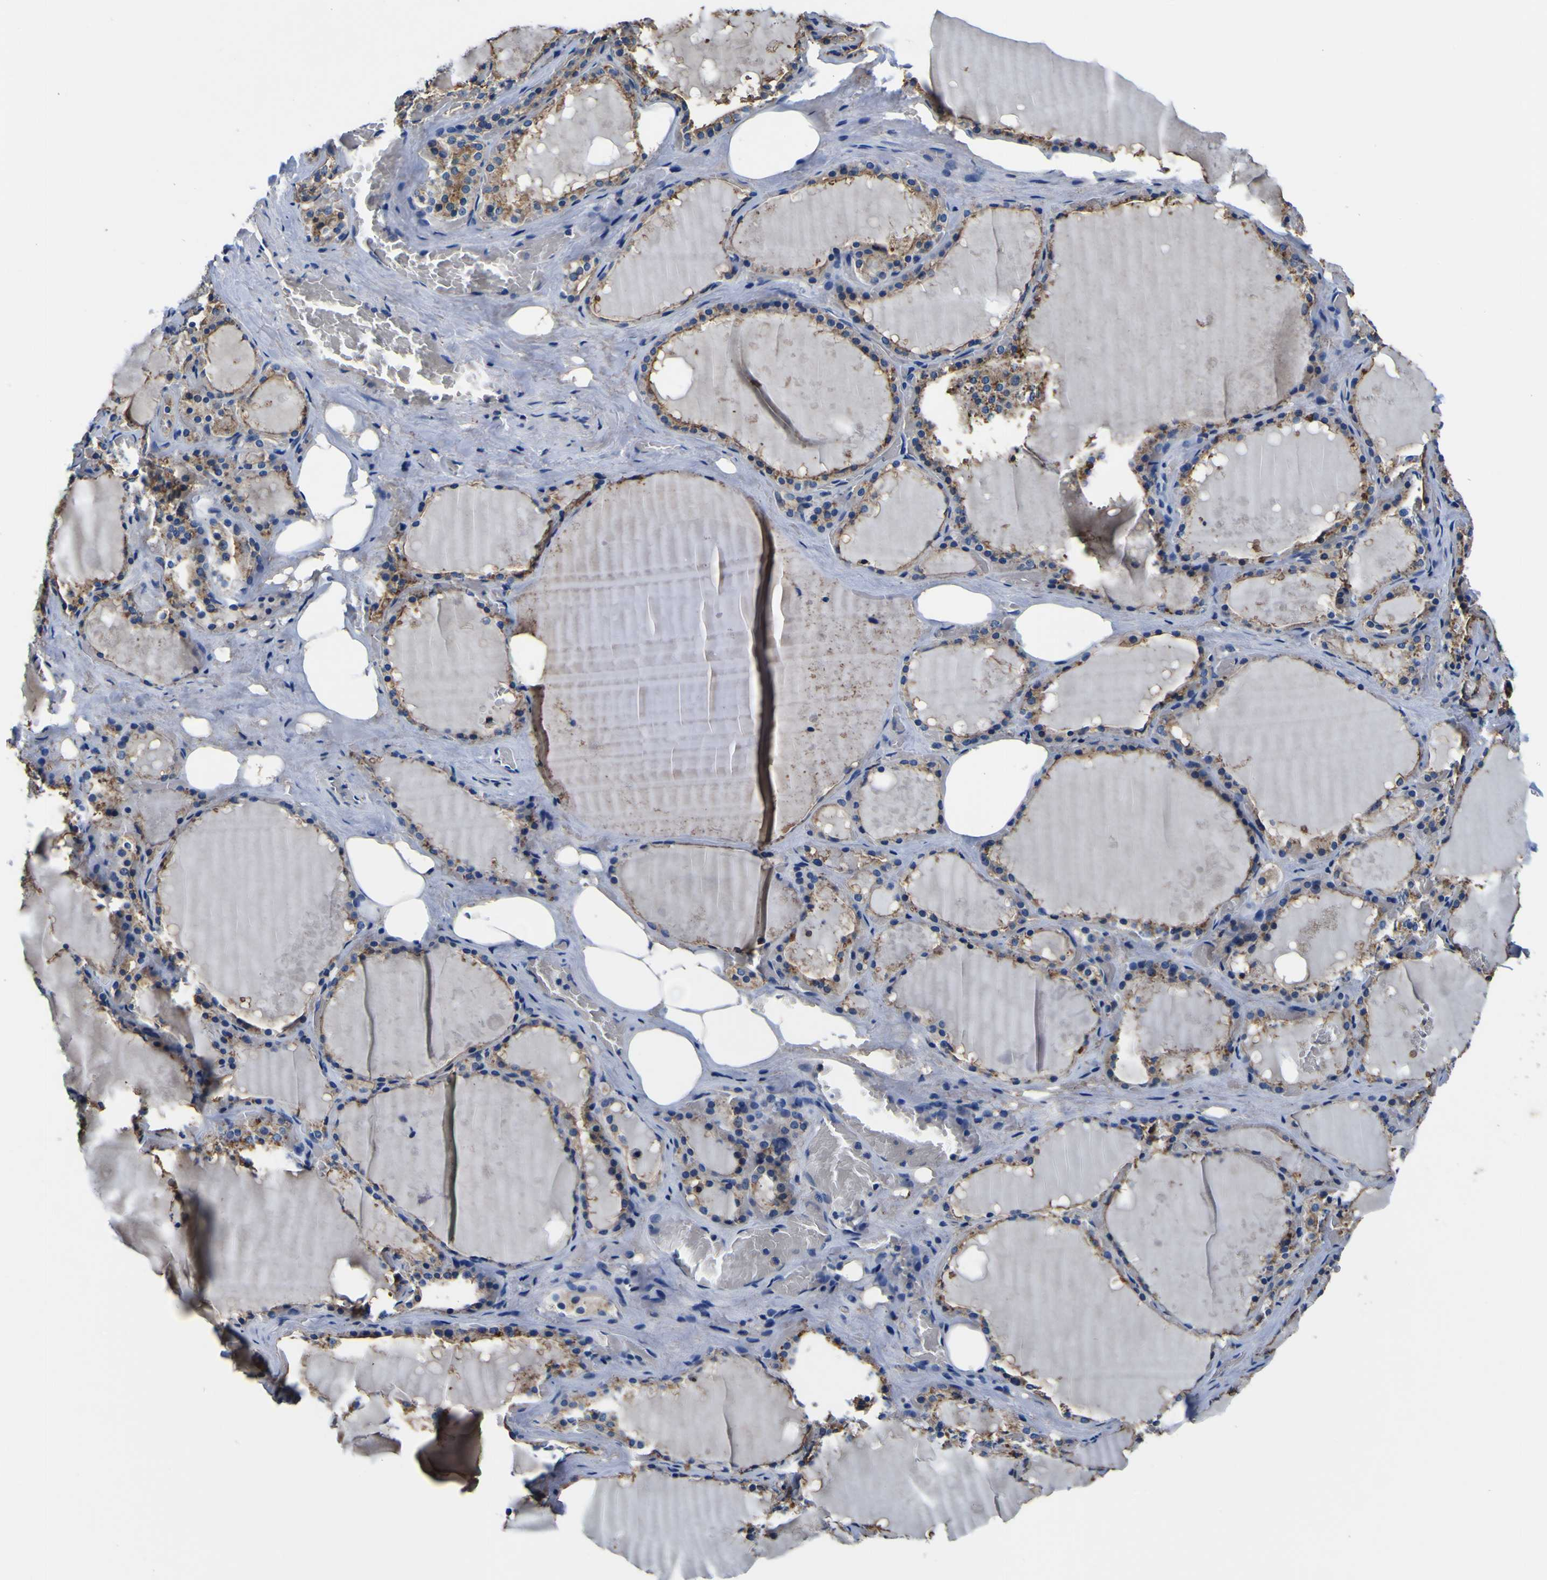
{"staining": {"intensity": "moderate", "quantity": "25%-75%", "location": "cytoplasmic/membranous"}, "tissue": "thyroid gland", "cell_type": "Glandular cells", "image_type": "normal", "snomed": [{"axis": "morphology", "description": "Normal tissue, NOS"}, {"axis": "topography", "description": "Thyroid gland"}], "caption": "Protein staining demonstrates moderate cytoplasmic/membranous staining in about 25%-75% of glandular cells in unremarkable thyroid gland. (DAB (3,3'-diaminobenzidine) = brown stain, brightfield microscopy at high magnification).", "gene": "PXDN", "patient": {"sex": "male", "age": 61}}